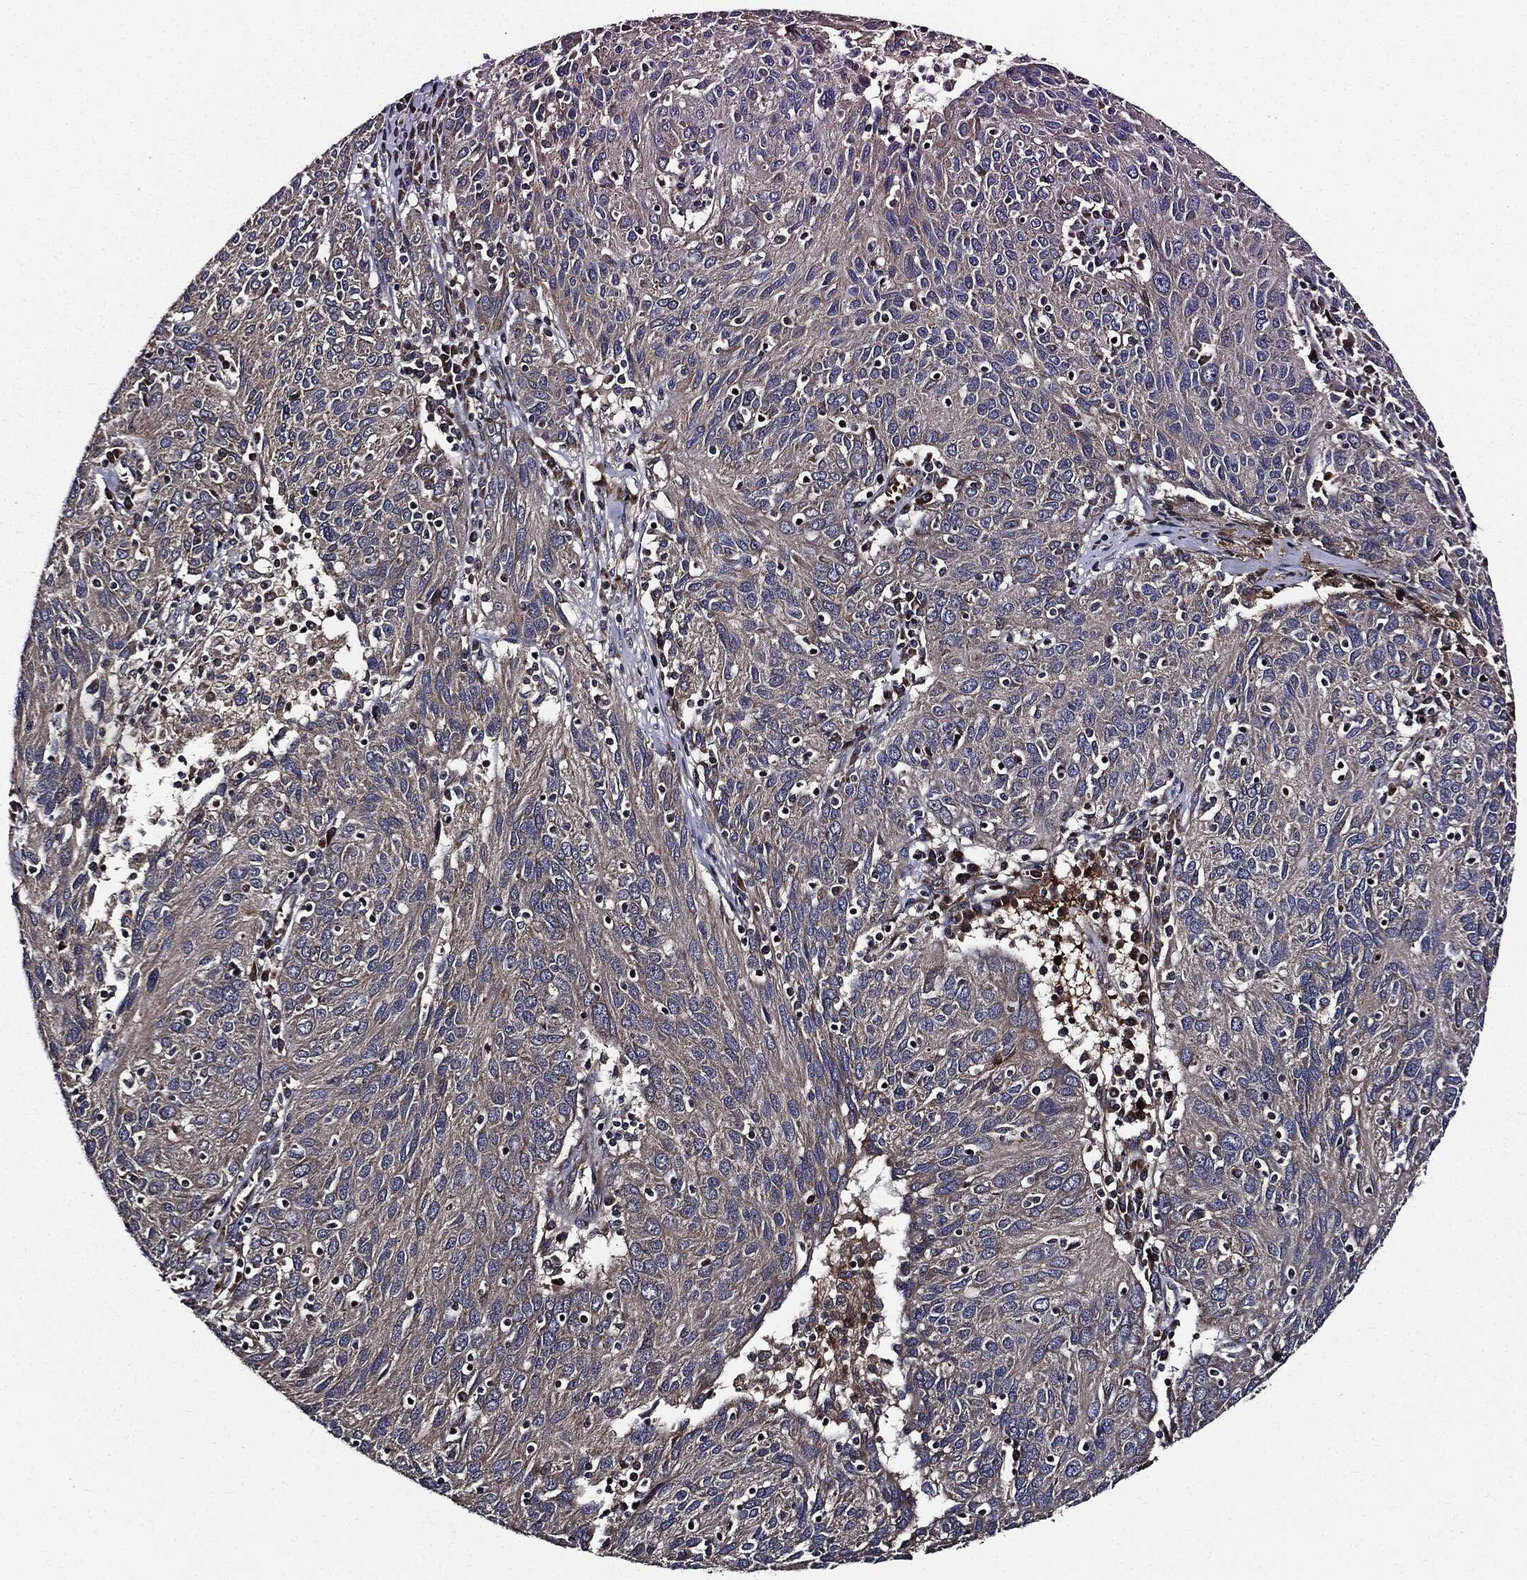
{"staining": {"intensity": "weak", "quantity": "25%-75%", "location": "cytoplasmic/membranous"}, "tissue": "ovarian cancer", "cell_type": "Tumor cells", "image_type": "cancer", "snomed": [{"axis": "morphology", "description": "Carcinoma, endometroid"}, {"axis": "topography", "description": "Ovary"}], "caption": "A photomicrograph of ovarian cancer (endometroid carcinoma) stained for a protein reveals weak cytoplasmic/membranous brown staining in tumor cells. The staining was performed using DAB (3,3'-diaminobenzidine), with brown indicating positive protein expression. Nuclei are stained blue with hematoxylin.", "gene": "HTT", "patient": {"sex": "female", "age": 50}}